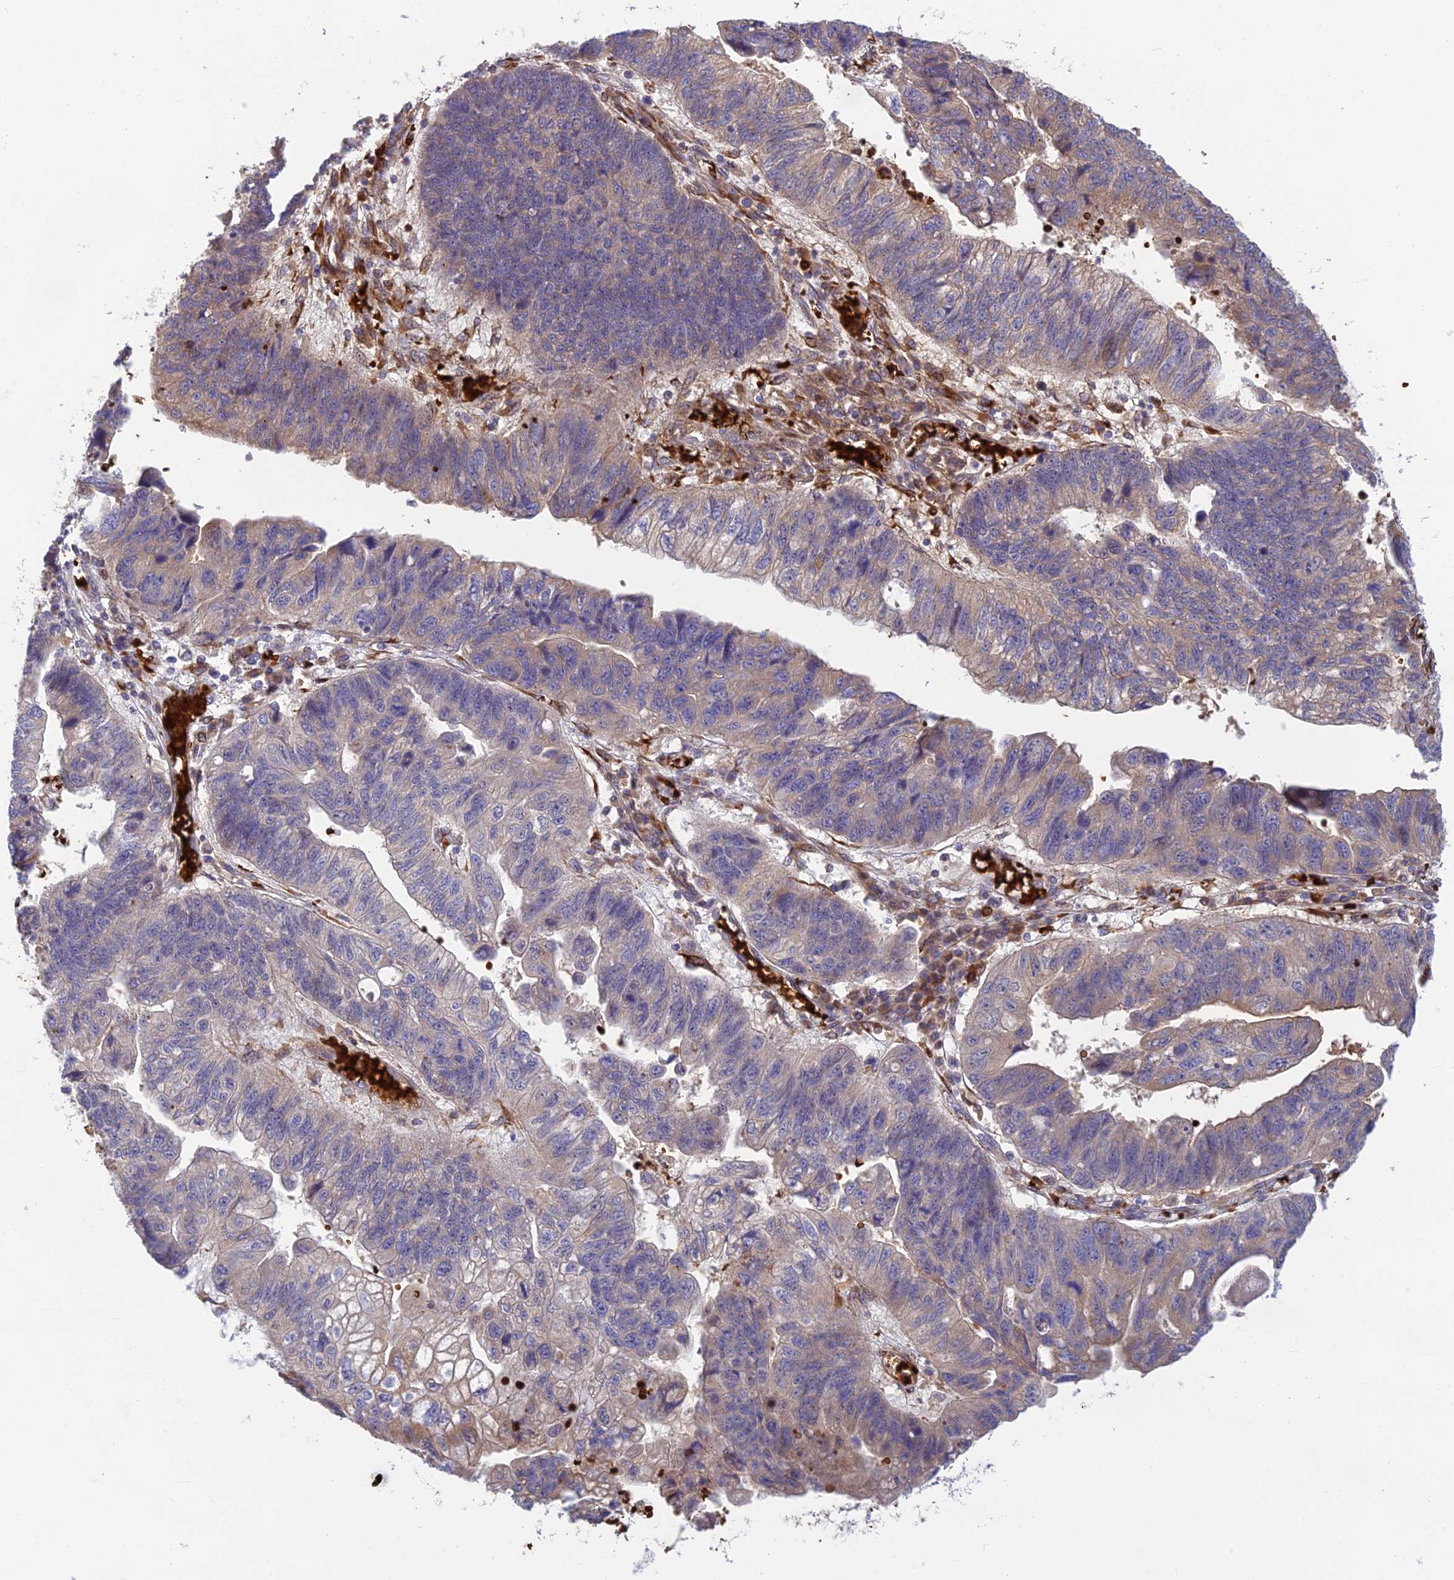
{"staining": {"intensity": "weak", "quantity": "<25%", "location": "cytoplasmic/membranous"}, "tissue": "stomach cancer", "cell_type": "Tumor cells", "image_type": "cancer", "snomed": [{"axis": "morphology", "description": "Adenocarcinoma, NOS"}, {"axis": "topography", "description": "Stomach"}], "caption": "Stomach adenocarcinoma stained for a protein using immunohistochemistry (IHC) displays no staining tumor cells.", "gene": "UFSP2", "patient": {"sex": "male", "age": 59}}